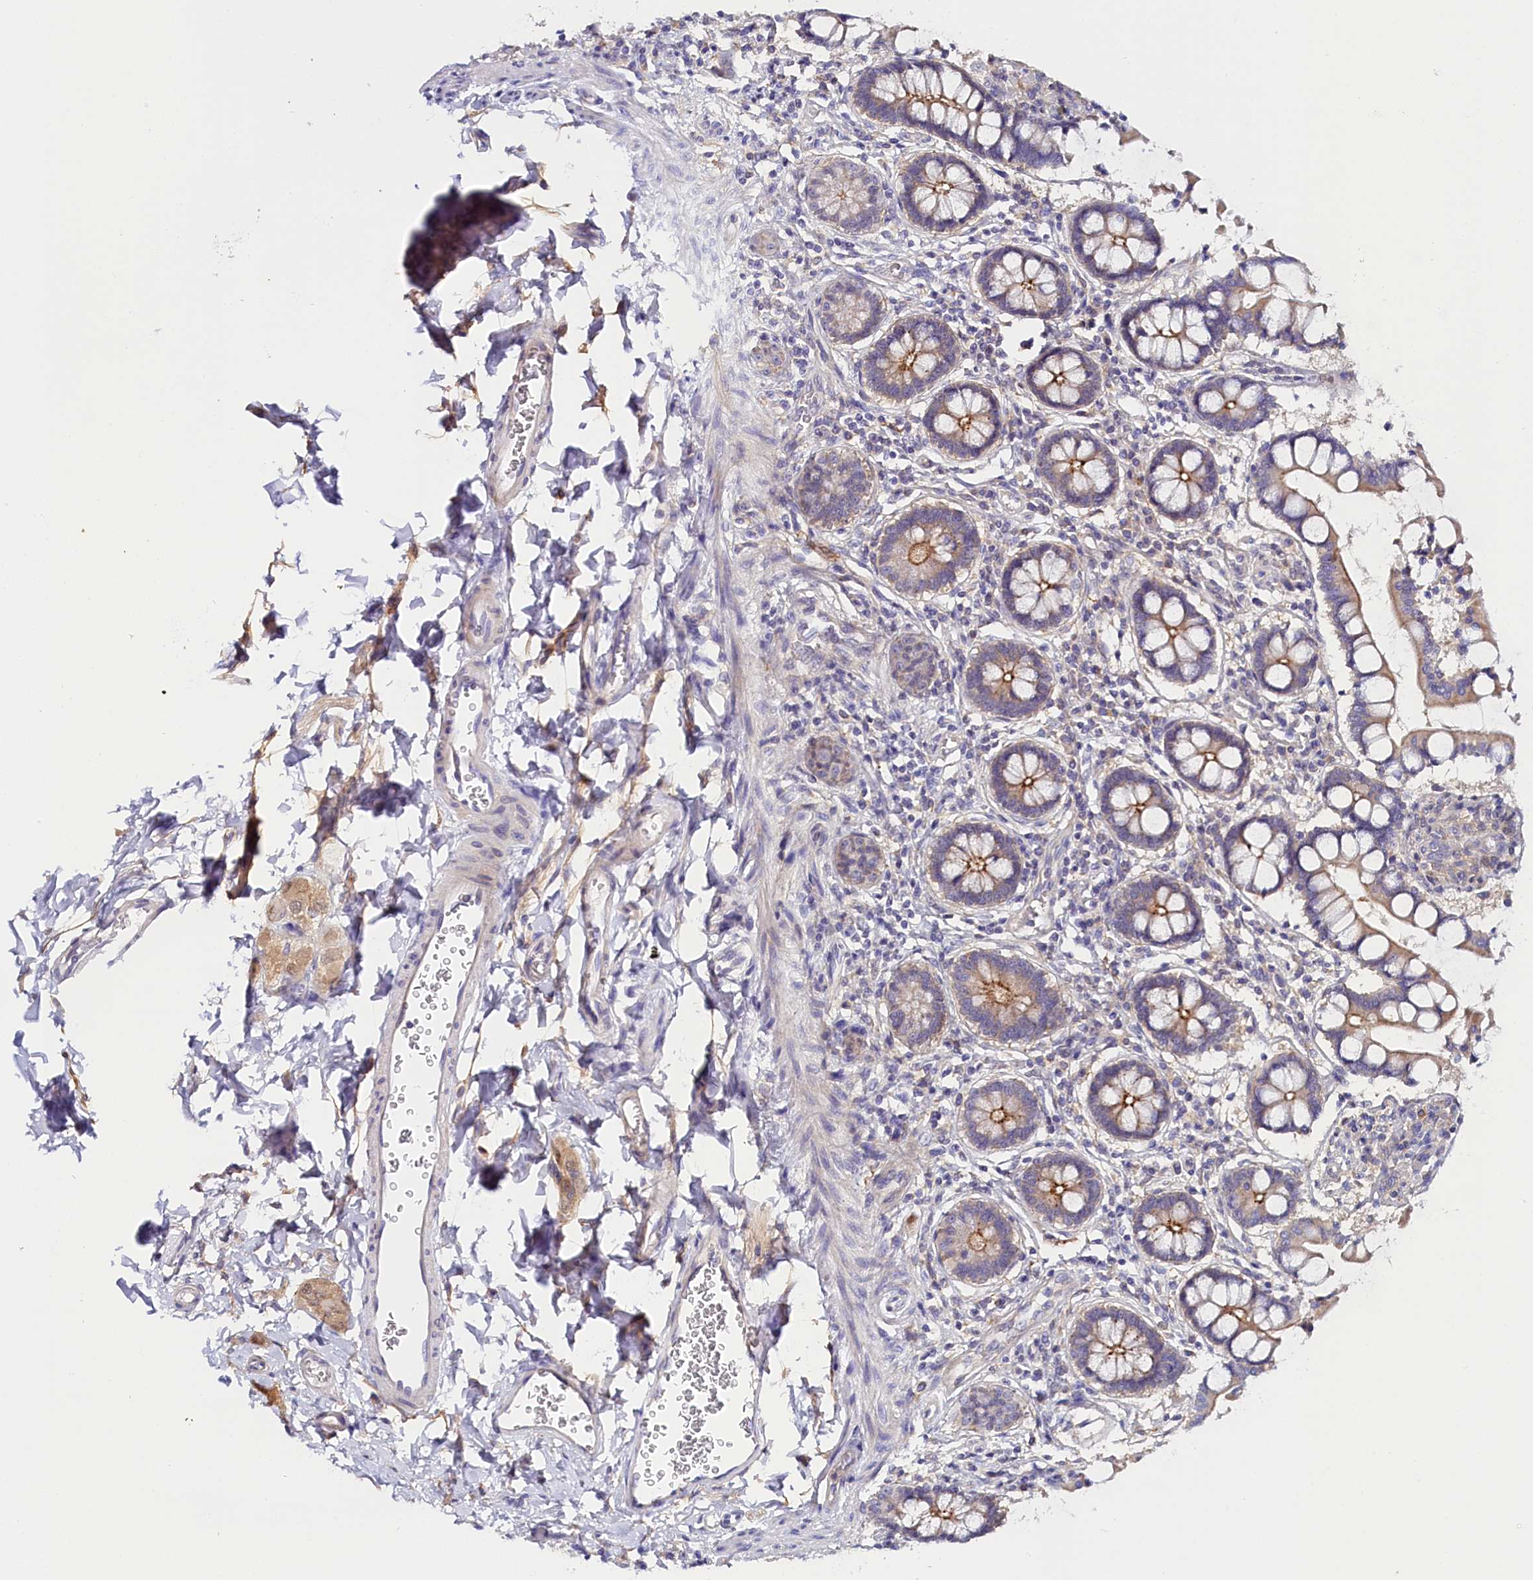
{"staining": {"intensity": "strong", "quantity": "25%-75%", "location": "cytoplasmic/membranous"}, "tissue": "small intestine", "cell_type": "Glandular cells", "image_type": "normal", "snomed": [{"axis": "morphology", "description": "Normal tissue, NOS"}, {"axis": "topography", "description": "Small intestine"}], "caption": "This photomicrograph displays normal small intestine stained with immunohistochemistry to label a protein in brown. The cytoplasmic/membranous of glandular cells show strong positivity for the protein. Nuclei are counter-stained blue.", "gene": "KATNB1", "patient": {"sex": "male", "age": 52}}